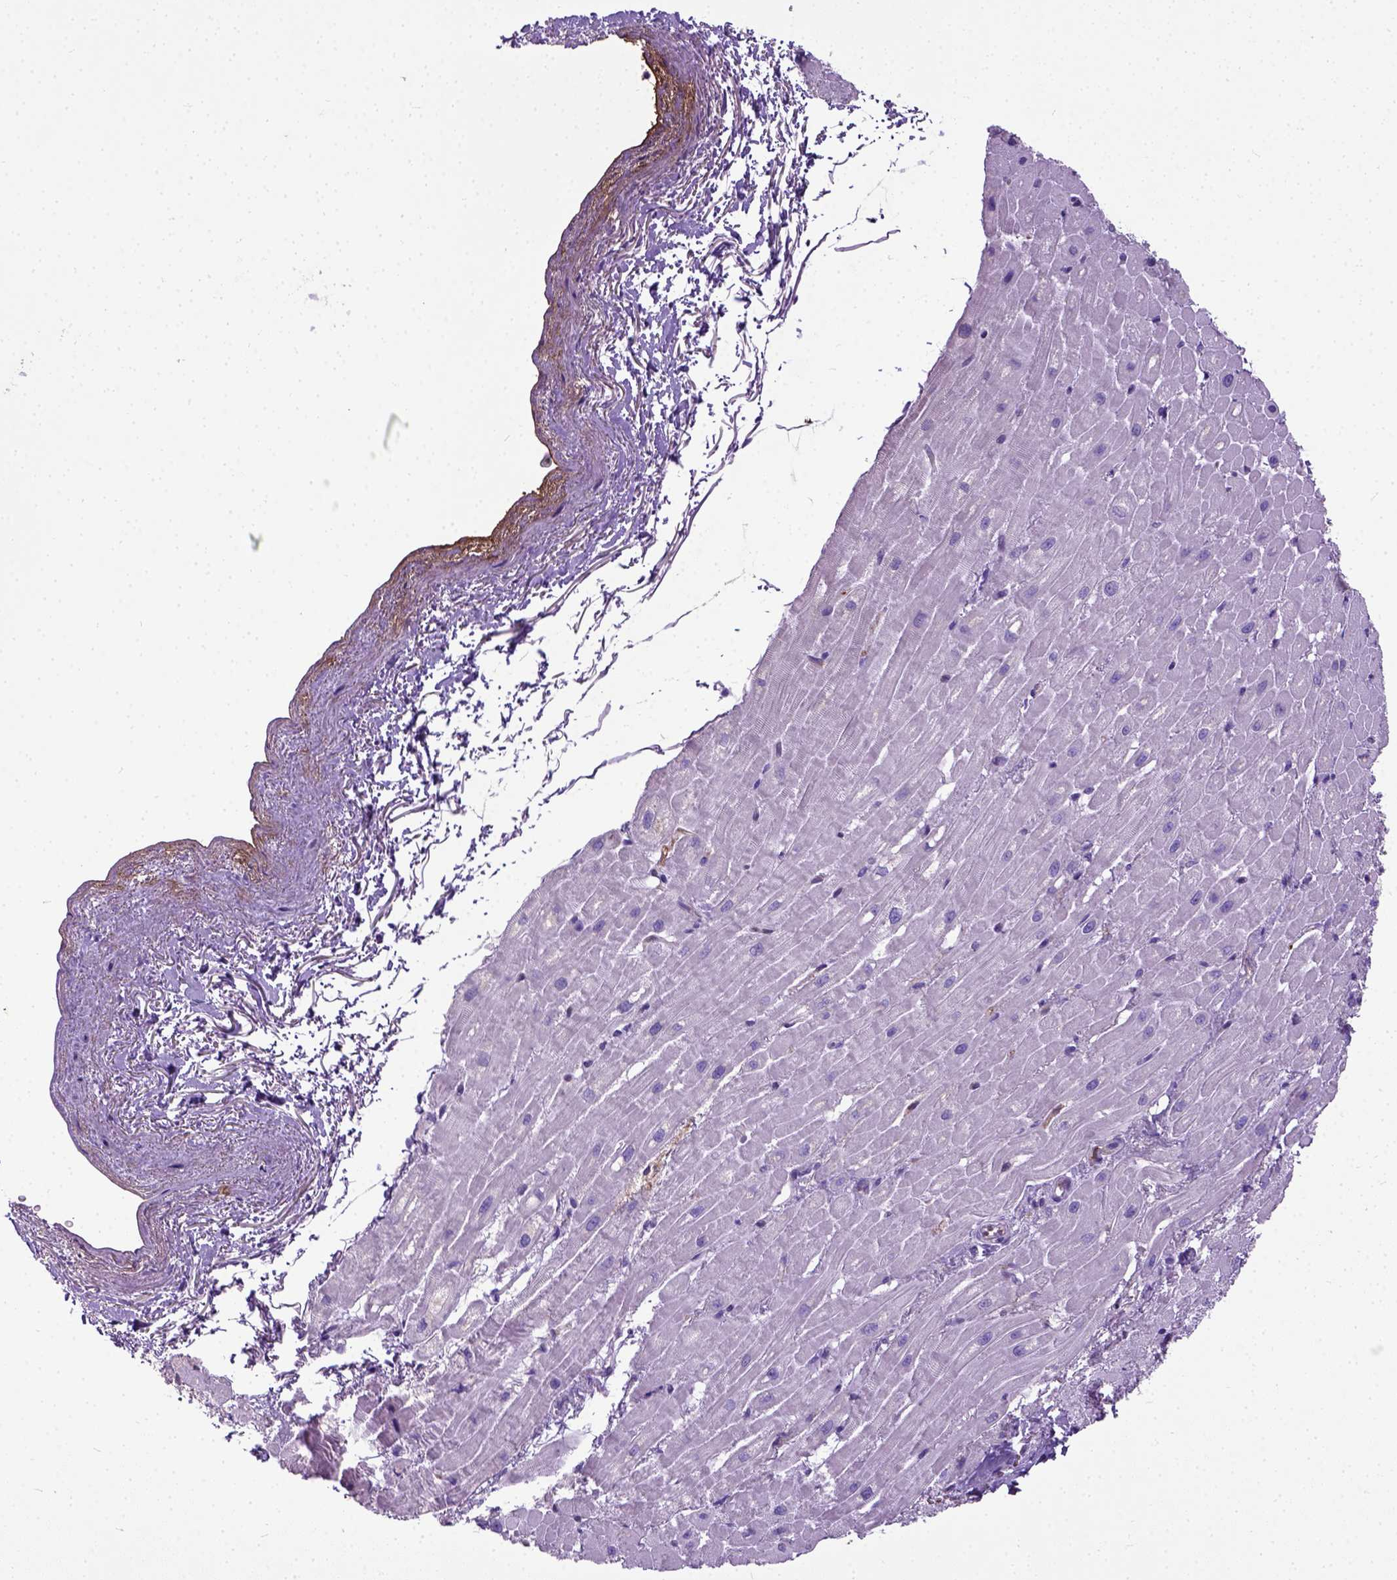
{"staining": {"intensity": "negative", "quantity": "none", "location": "none"}, "tissue": "heart muscle", "cell_type": "Cardiomyocytes", "image_type": "normal", "snomed": [{"axis": "morphology", "description": "Normal tissue, NOS"}, {"axis": "topography", "description": "Heart"}], "caption": "Cardiomyocytes show no significant protein staining in unremarkable heart muscle. Brightfield microscopy of immunohistochemistry stained with DAB (brown) and hematoxylin (blue), captured at high magnification.", "gene": "ADAMTS8", "patient": {"sex": "male", "age": 62}}